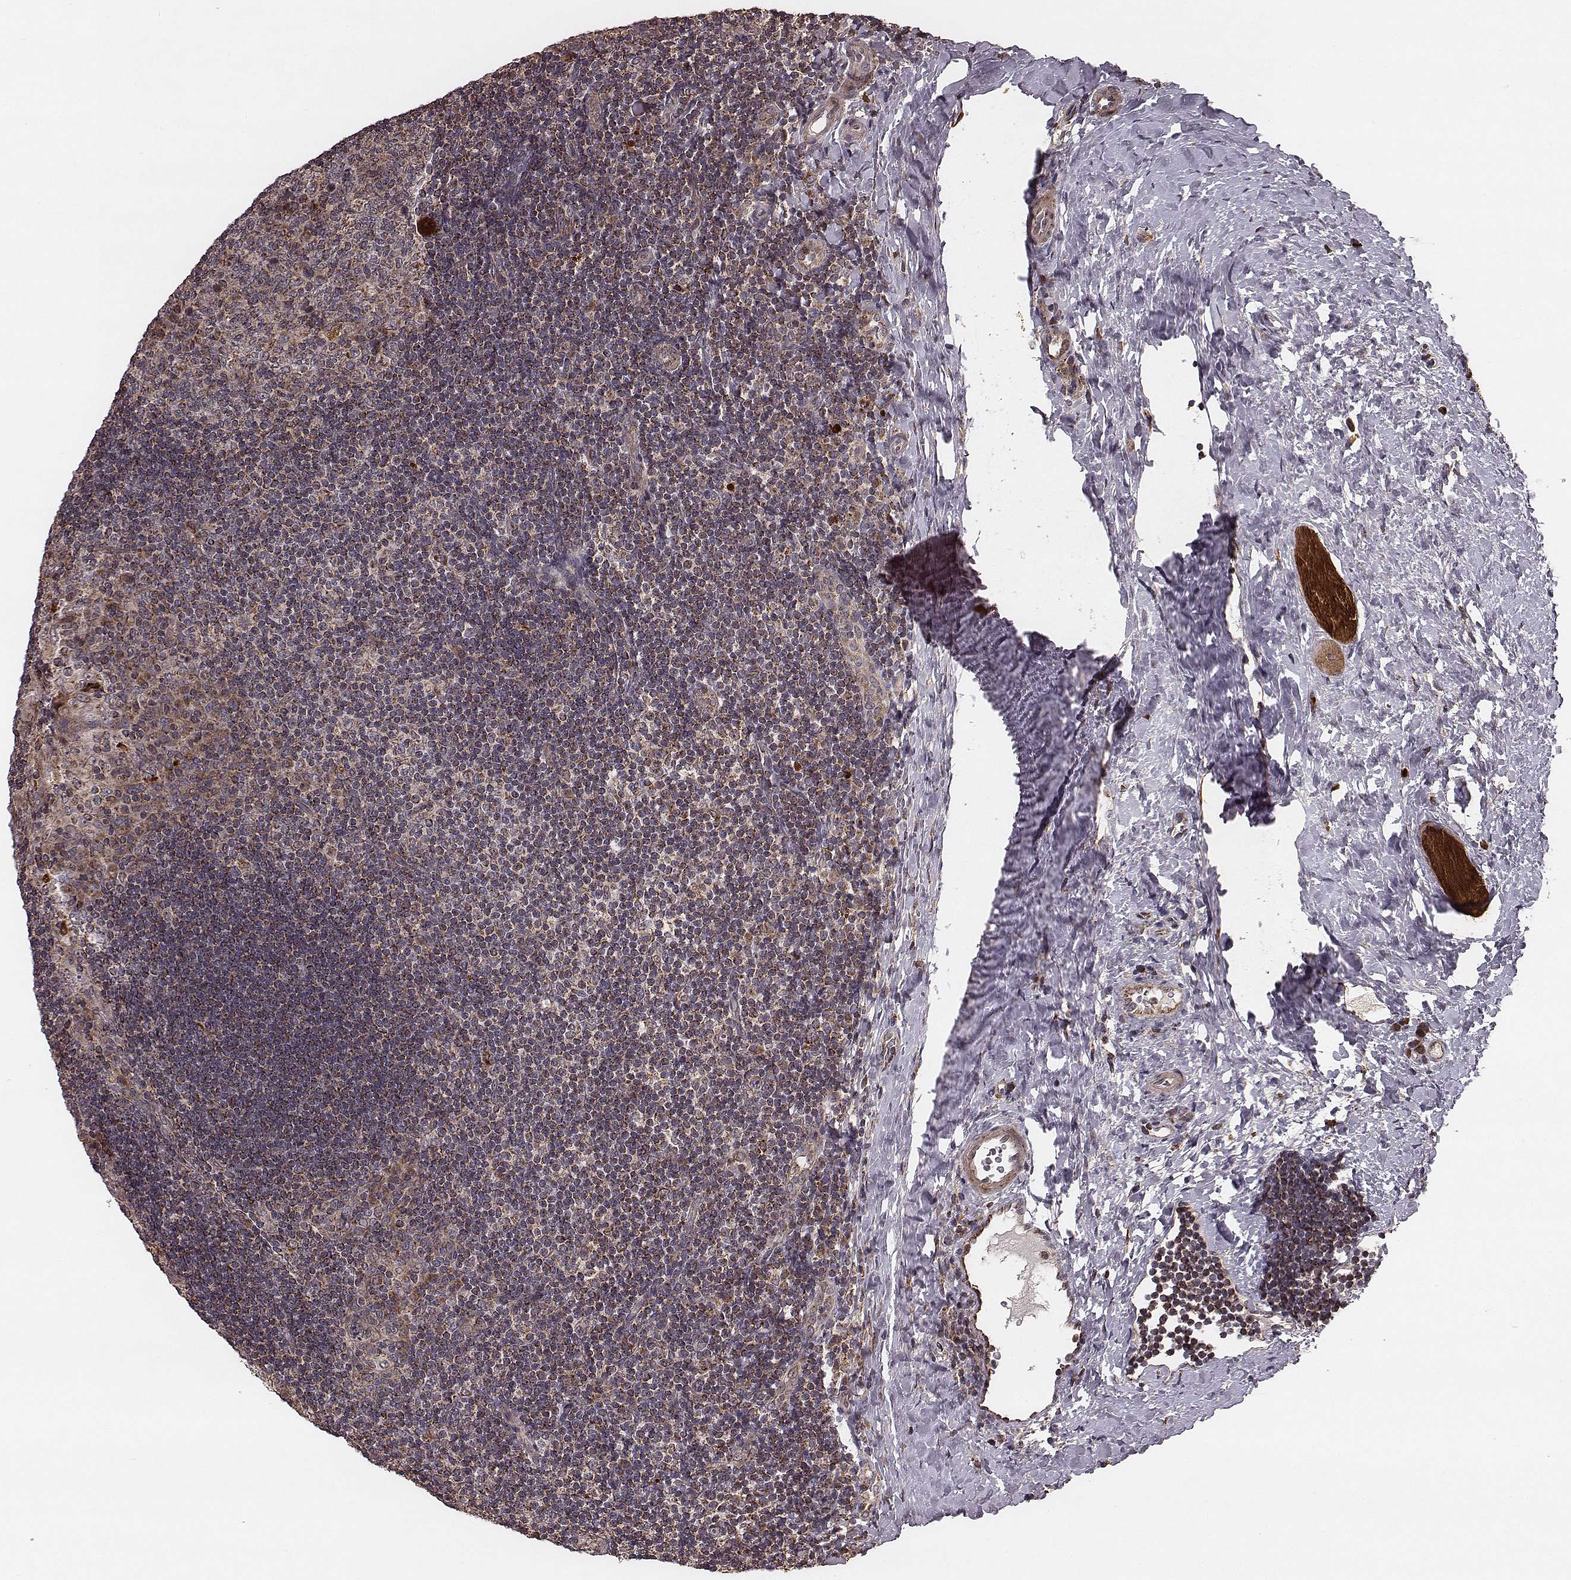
{"staining": {"intensity": "strong", "quantity": "<25%", "location": "cytoplasmic/membranous"}, "tissue": "tonsil", "cell_type": "Germinal center cells", "image_type": "normal", "snomed": [{"axis": "morphology", "description": "Normal tissue, NOS"}, {"axis": "topography", "description": "Tonsil"}], "caption": "Tonsil stained with a brown dye demonstrates strong cytoplasmic/membranous positive positivity in approximately <25% of germinal center cells.", "gene": "ZDHHC21", "patient": {"sex": "male", "age": 17}}